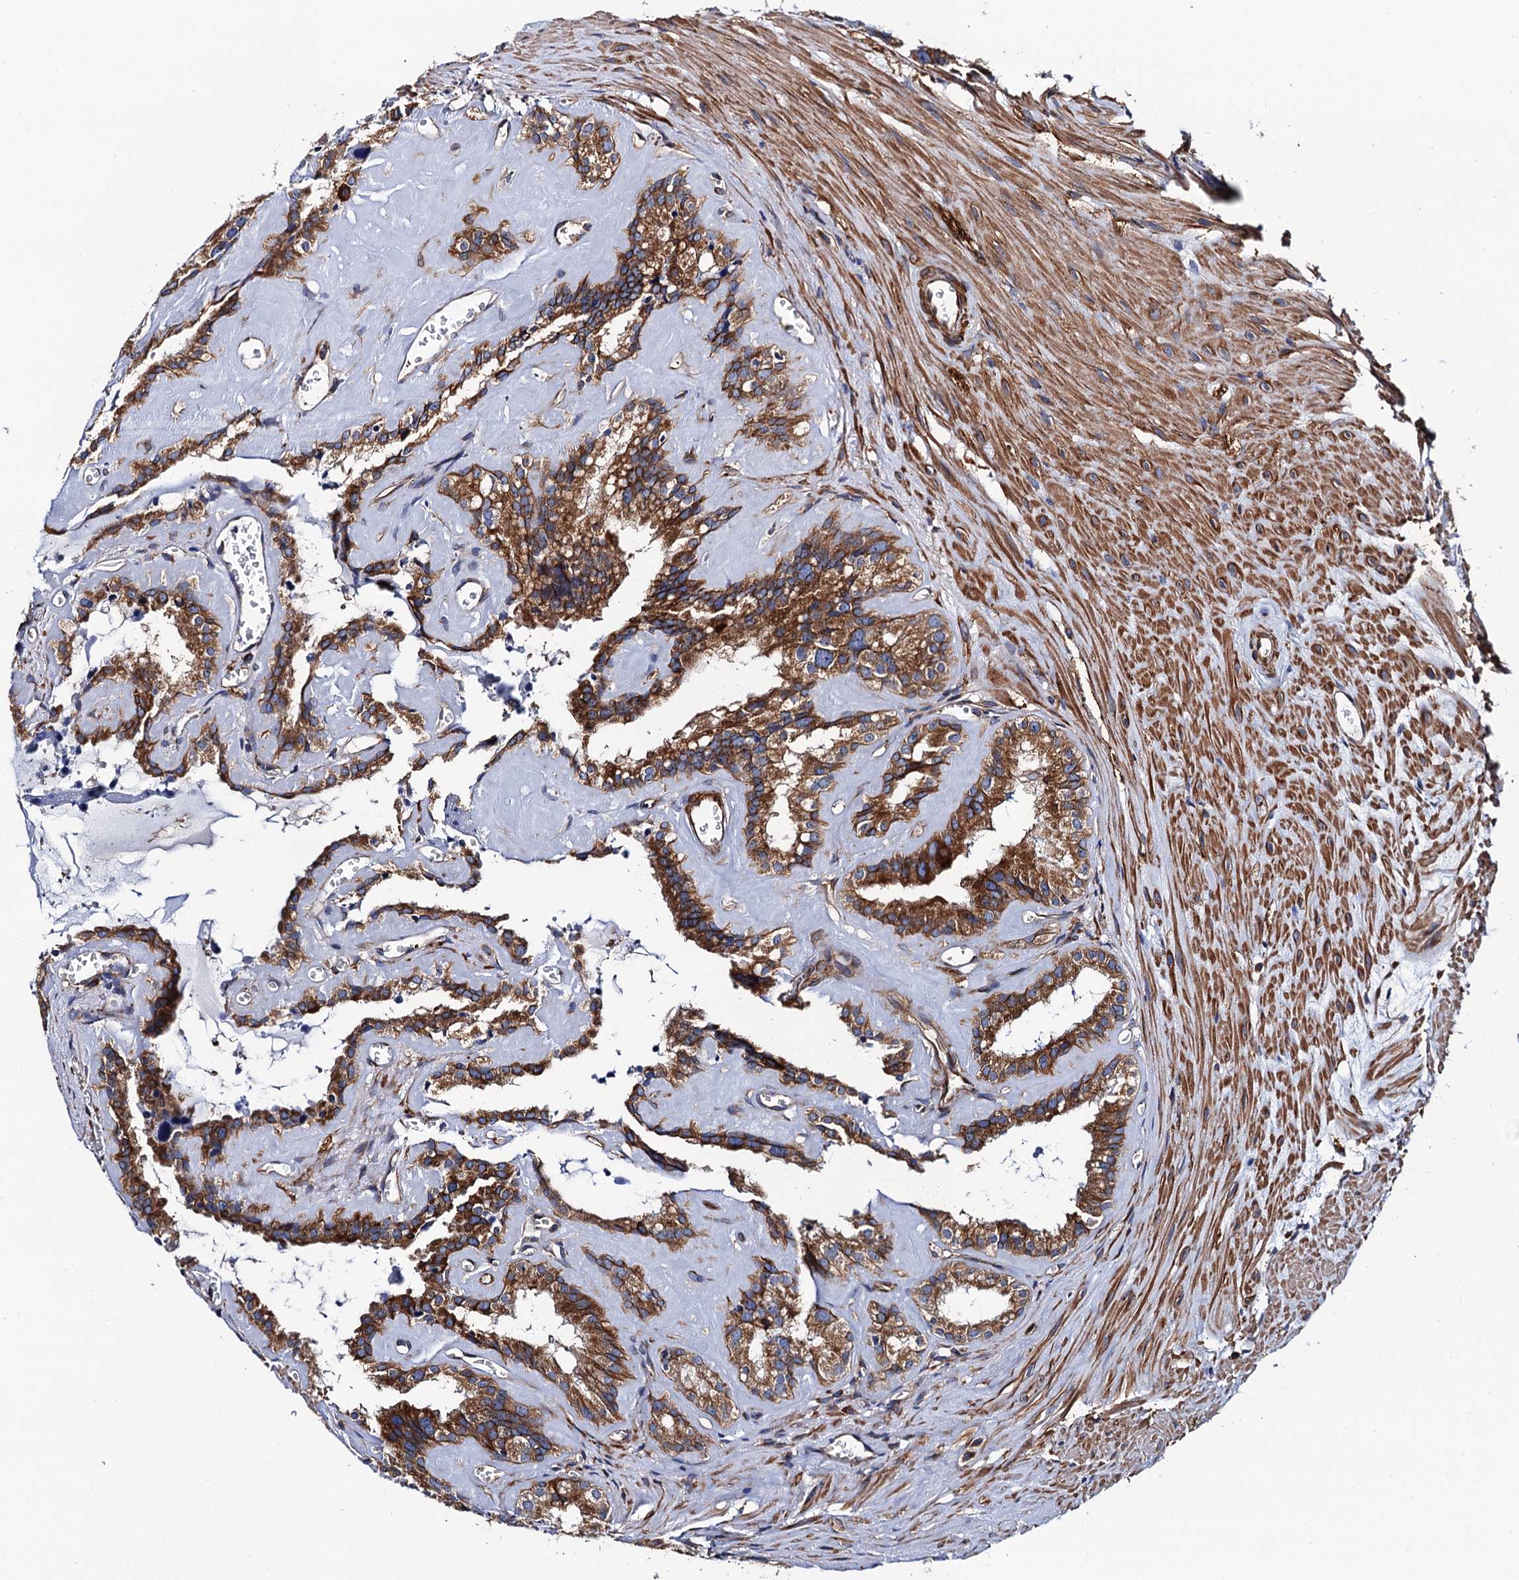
{"staining": {"intensity": "strong", "quantity": "25%-75%", "location": "cytoplasmic/membranous"}, "tissue": "seminal vesicle", "cell_type": "Glandular cells", "image_type": "normal", "snomed": [{"axis": "morphology", "description": "Normal tissue, NOS"}, {"axis": "topography", "description": "Prostate"}, {"axis": "topography", "description": "Seminal veicle"}], "caption": "Human seminal vesicle stained with a brown dye reveals strong cytoplasmic/membranous positive expression in about 25%-75% of glandular cells.", "gene": "ZDHHC18", "patient": {"sex": "male", "age": 59}}